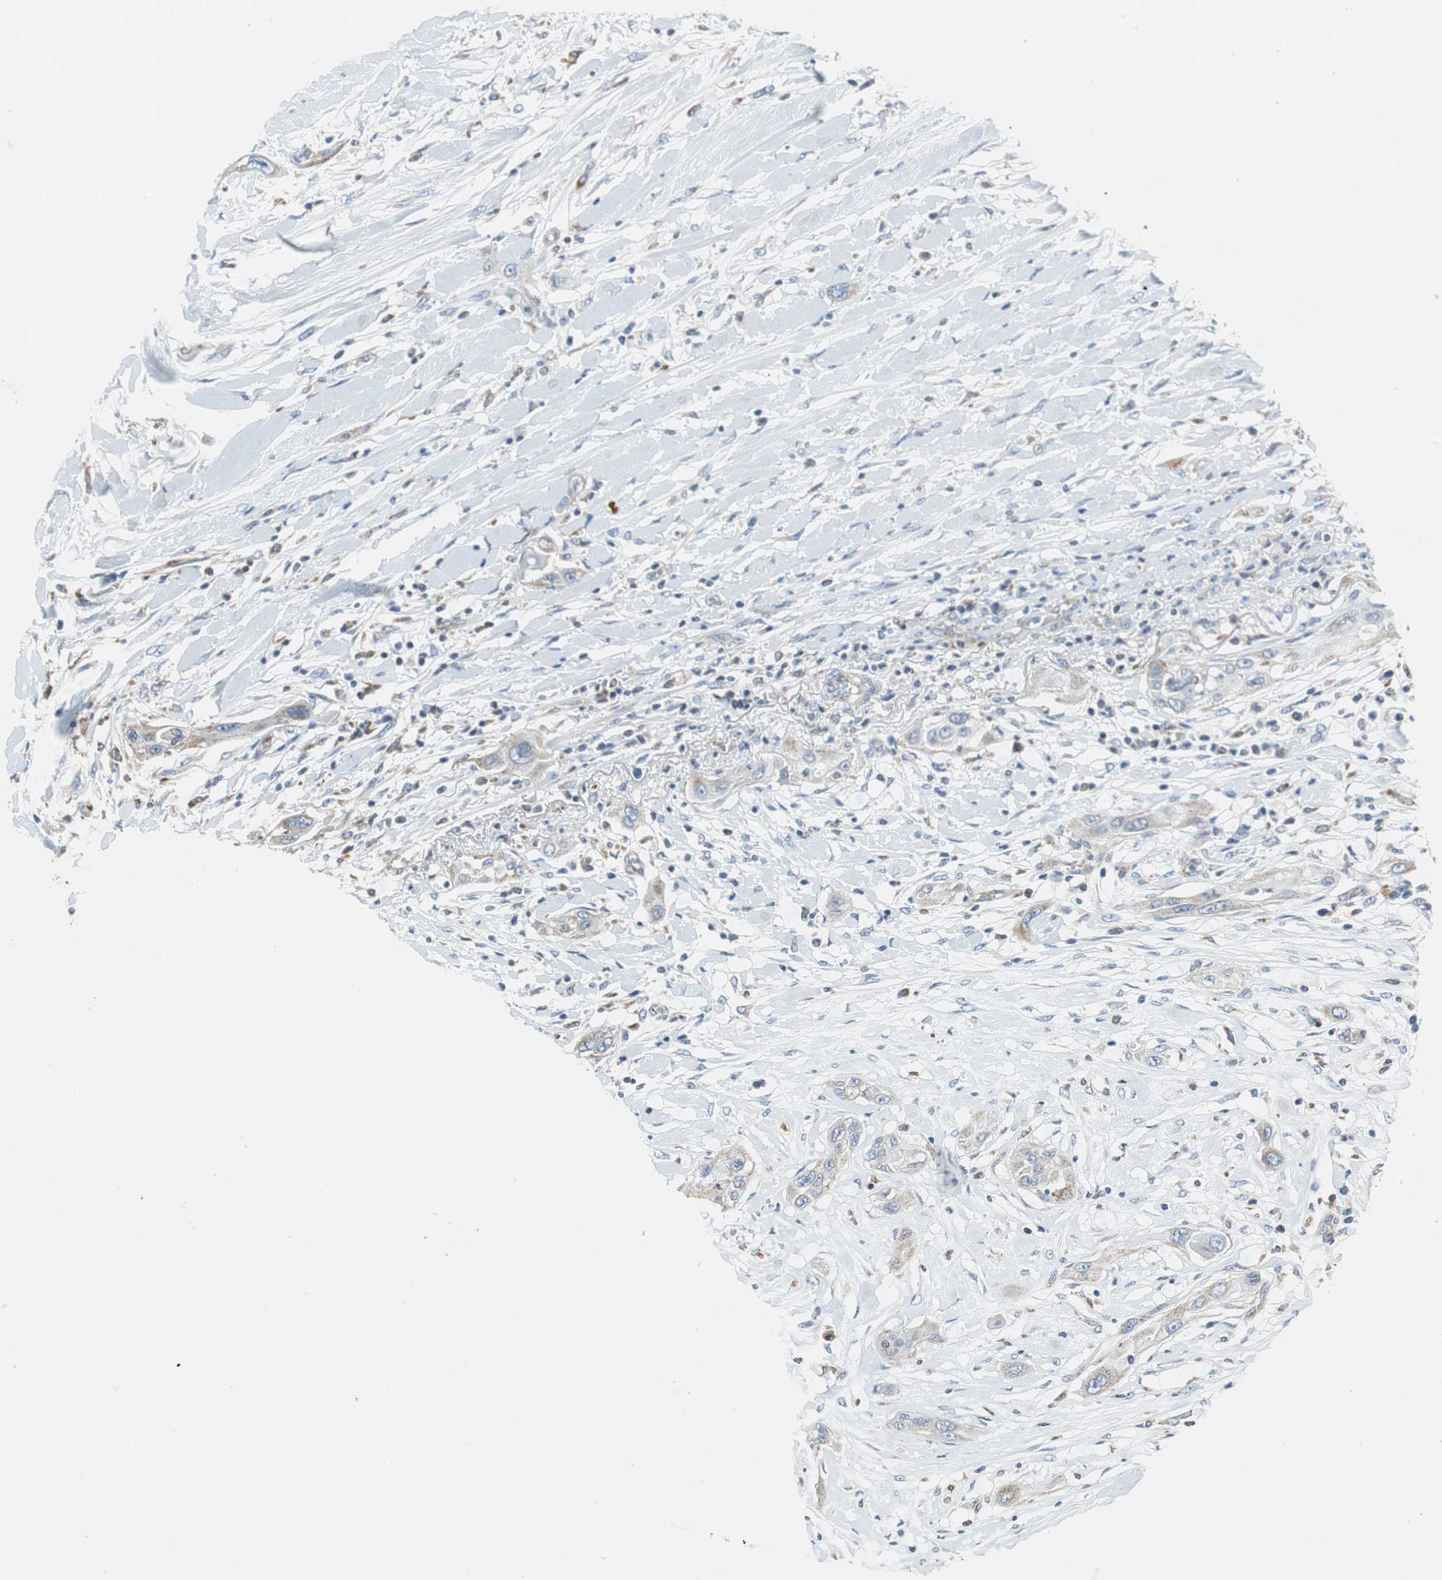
{"staining": {"intensity": "weak", "quantity": "25%-75%", "location": "cytoplasmic/membranous"}, "tissue": "lung cancer", "cell_type": "Tumor cells", "image_type": "cancer", "snomed": [{"axis": "morphology", "description": "Squamous cell carcinoma, NOS"}, {"axis": "topography", "description": "Lung"}], "caption": "An immunohistochemistry micrograph of tumor tissue is shown. Protein staining in brown shows weak cytoplasmic/membranous positivity in squamous cell carcinoma (lung) within tumor cells. Using DAB (brown) and hematoxylin (blue) stains, captured at high magnification using brightfield microscopy.", "gene": "GSTK1", "patient": {"sex": "female", "age": 47}}